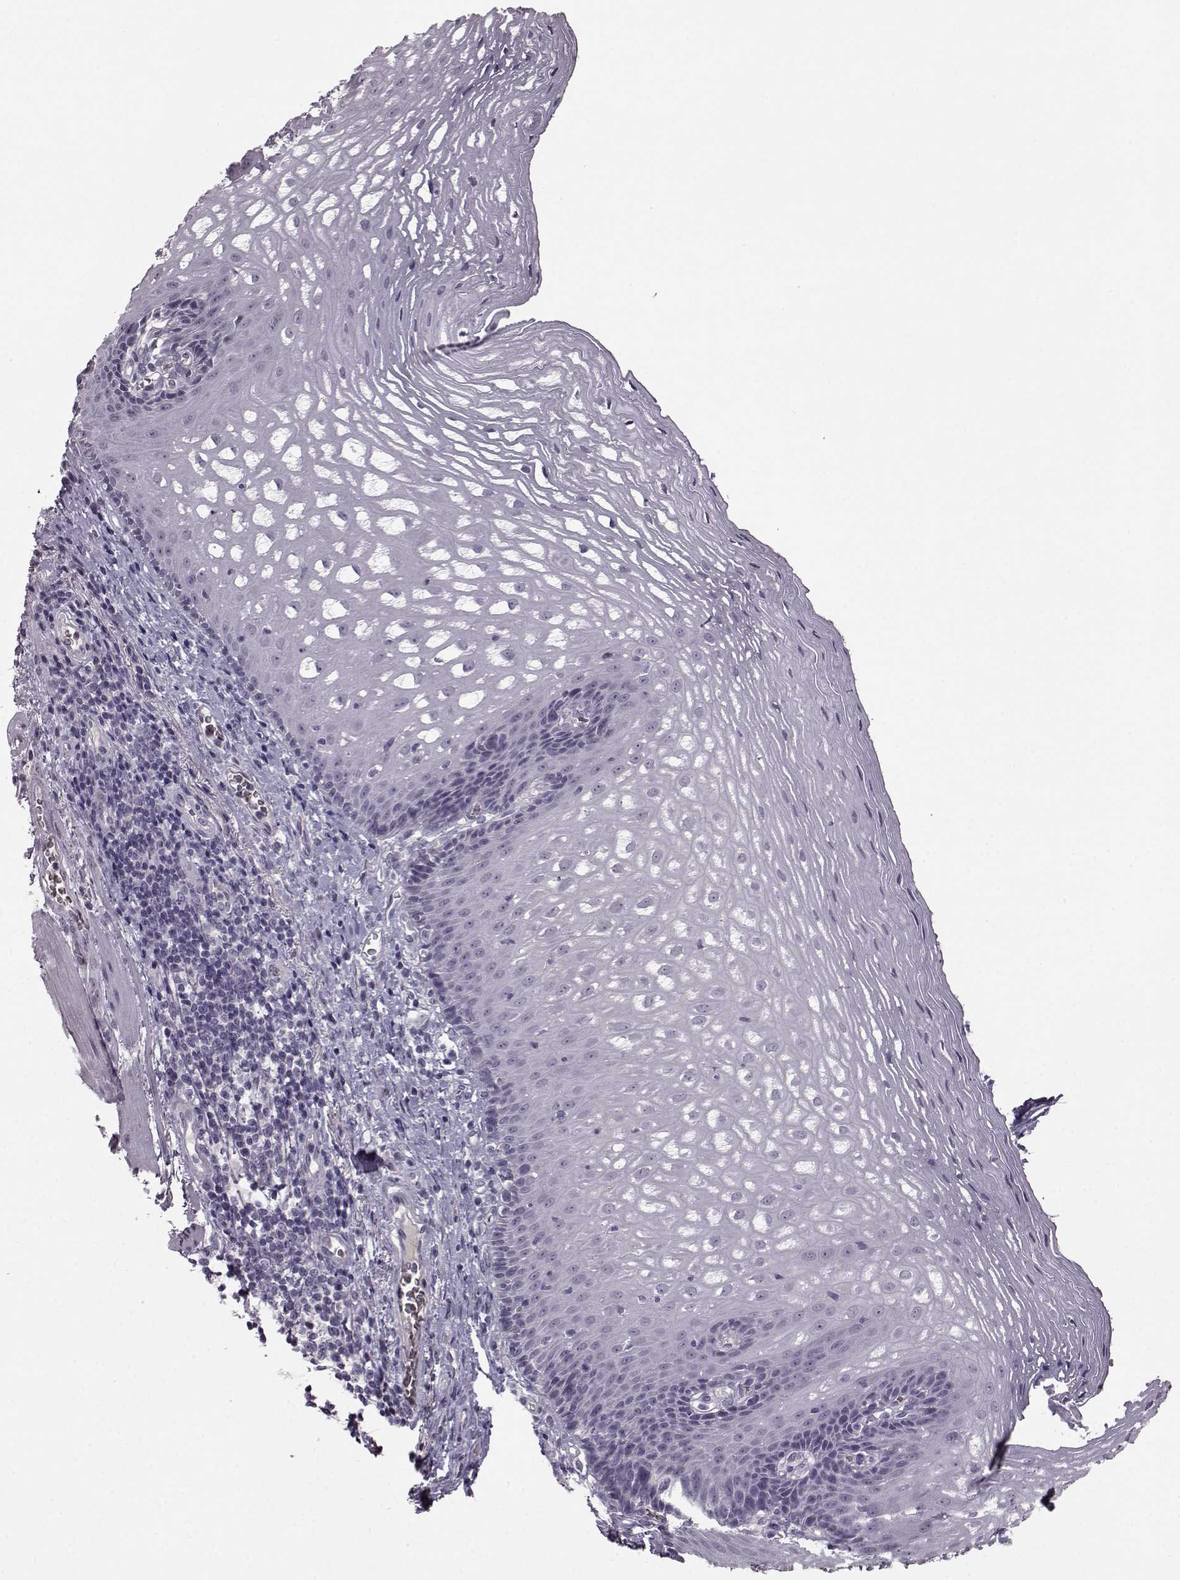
{"staining": {"intensity": "negative", "quantity": "none", "location": "none"}, "tissue": "esophagus", "cell_type": "Squamous epithelial cells", "image_type": "normal", "snomed": [{"axis": "morphology", "description": "Normal tissue, NOS"}, {"axis": "topography", "description": "Esophagus"}], "caption": "Immunohistochemistry micrograph of normal human esophagus stained for a protein (brown), which demonstrates no staining in squamous epithelial cells. (Immunohistochemistry (ihc), brightfield microscopy, high magnification).", "gene": "PROP1", "patient": {"sex": "male", "age": 76}}